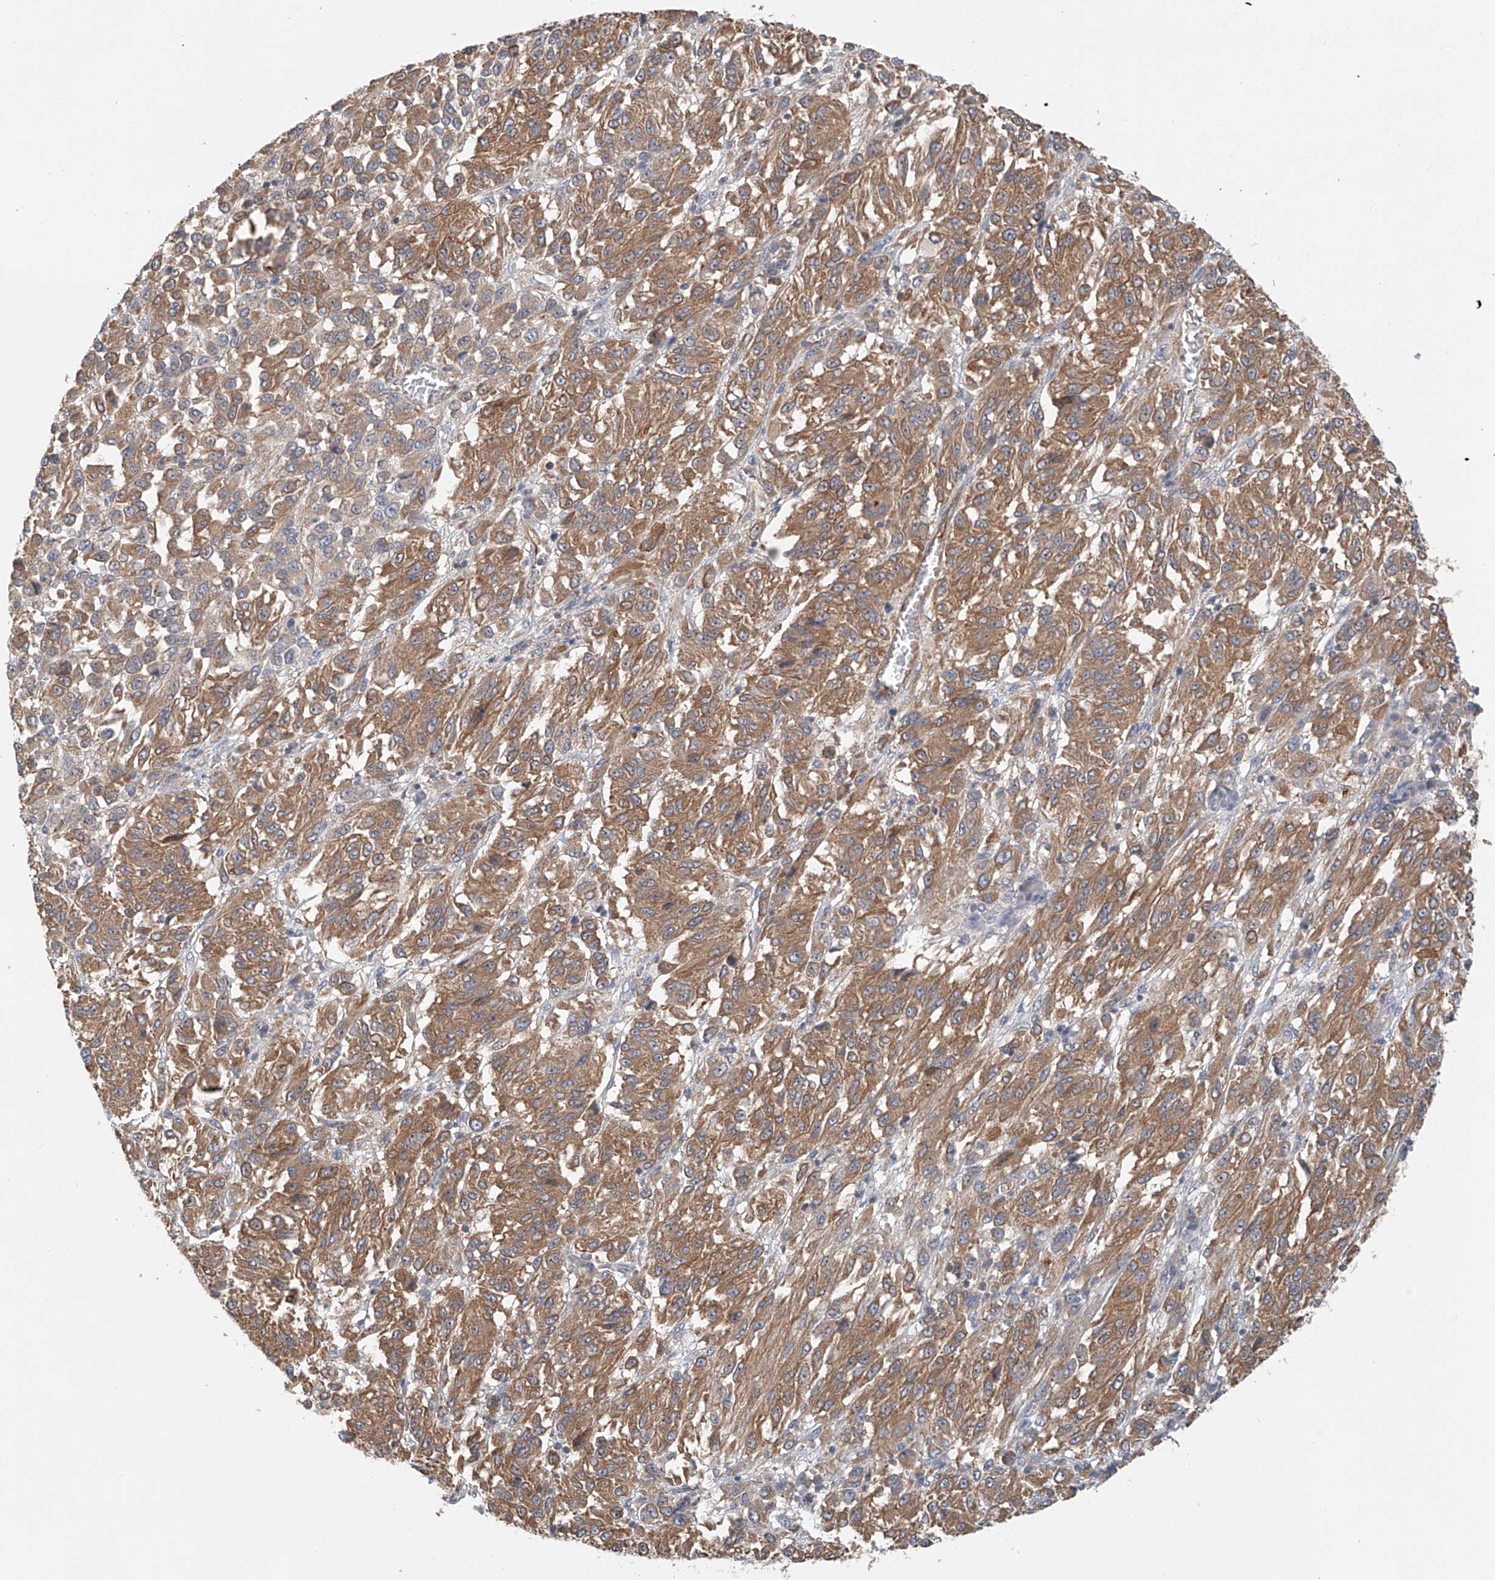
{"staining": {"intensity": "moderate", "quantity": ">75%", "location": "cytoplasmic/membranous"}, "tissue": "melanoma", "cell_type": "Tumor cells", "image_type": "cancer", "snomed": [{"axis": "morphology", "description": "Malignant melanoma, Metastatic site"}, {"axis": "topography", "description": "Lung"}], "caption": "The immunohistochemical stain labels moderate cytoplasmic/membranous positivity in tumor cells of malignant melanoma (metastatic site) tissue.", "gene": "FRYL", "patient": {"sex": "male", "age": 64}}